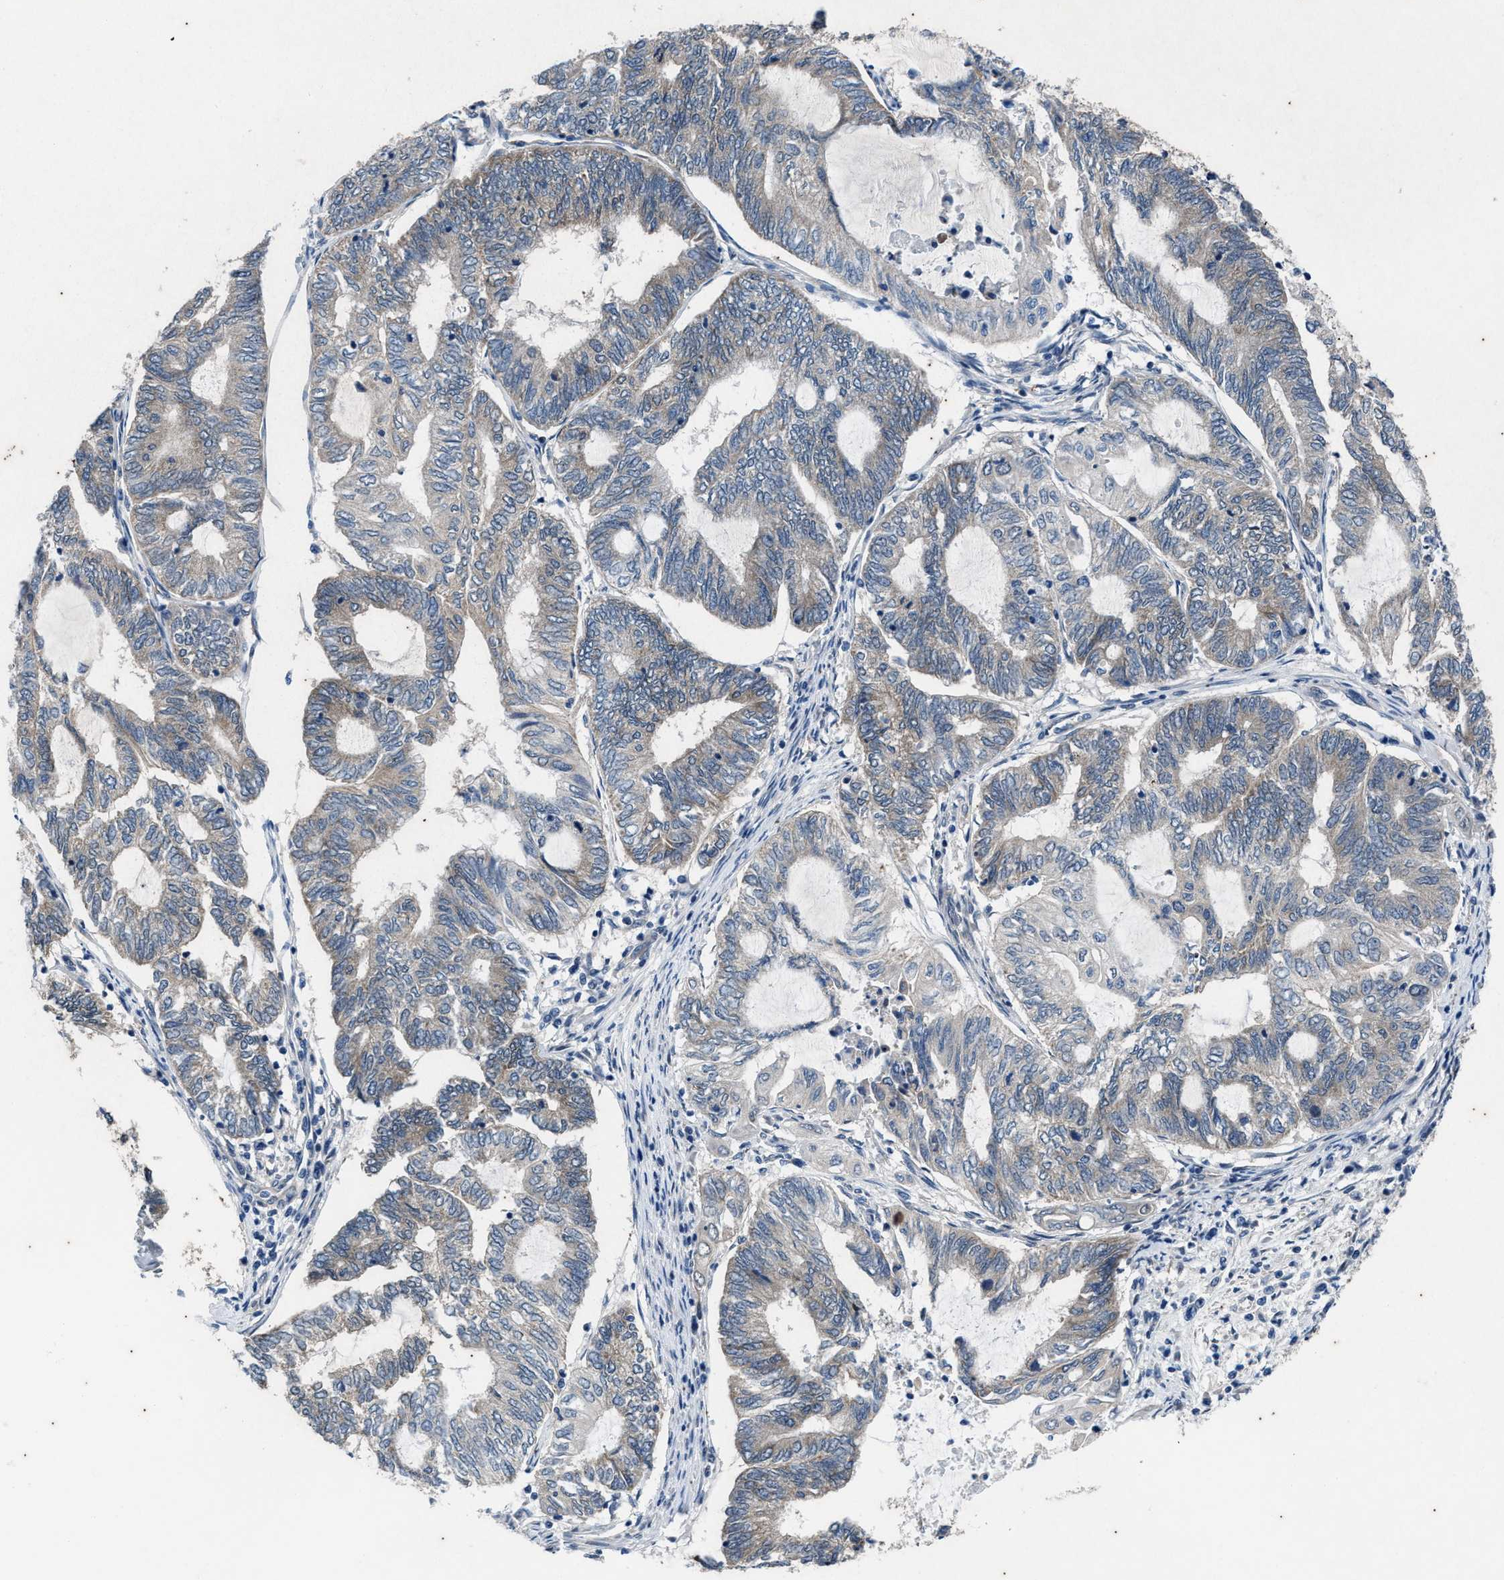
{"staining": {"intensity": "weak", "quantity": "<25%", "location": "cytoplasmic/membranous"}, "tissue": "endometrial cancer", "cell_type": "Tumor cells", "image_type": "cancer", "snomed": [{"axis": "morphology", "description": "Adenocarcinoma, NOS"}, {"axis": "topography", "description": "Uterus"}, {"axis": "topography", "description": "Endometrium"}], "caption": "An image of endometrial cancer stained for a protein reveals no brown staining in tumor cells.", "gene": "KIF24", "patient": {"sex": "female", "age": 70}}